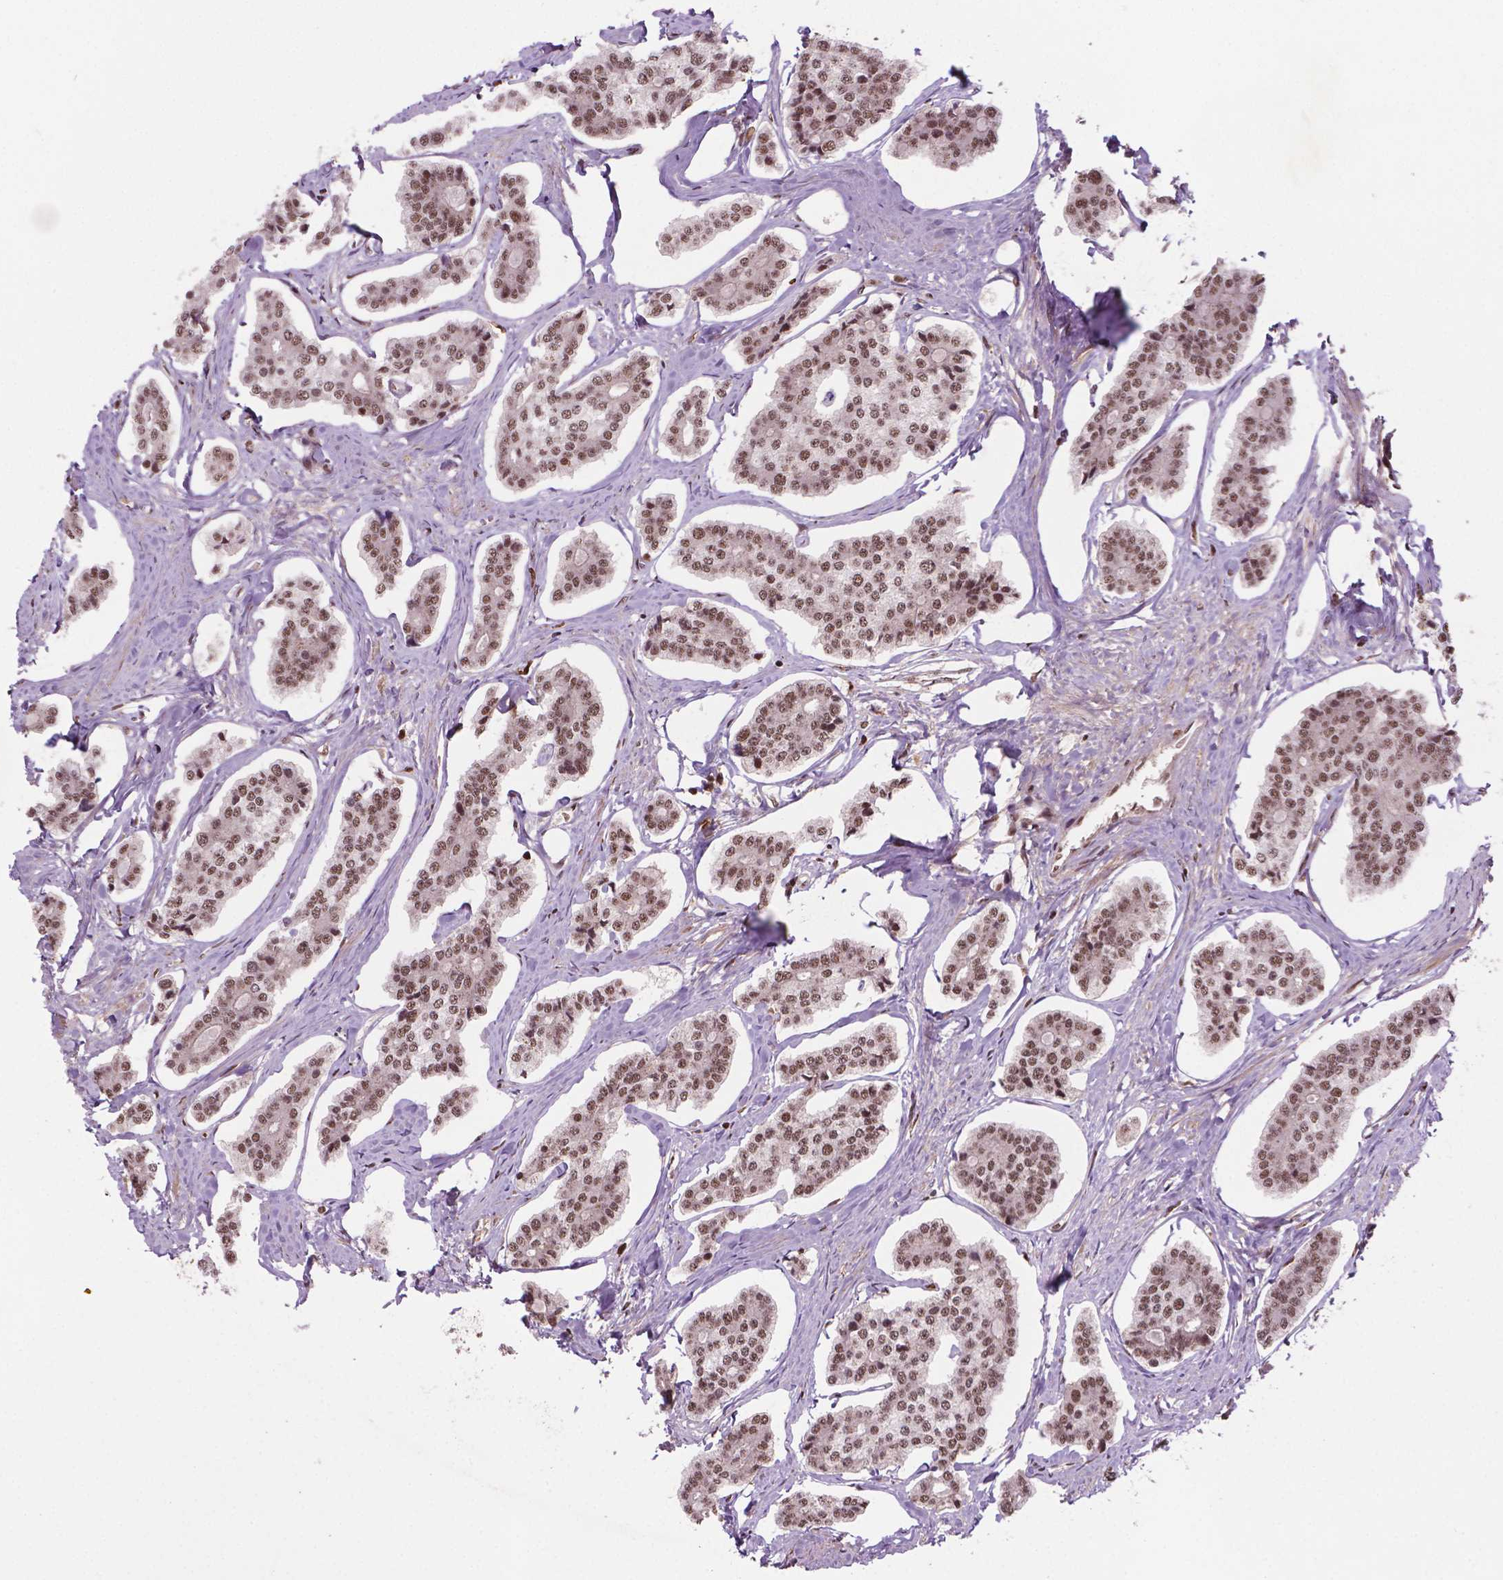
{"staining": {"intensity": "moderate", "quantity": ">75%", "location": "nuclear"}, "tissue": "carcinoid", "cell_type": "Tumor cells", "image_type": "cancer", "snomed": [{"axis": "morphology", "description": "Carcinoid, malignant, NOS"}, {"axis": "topography", "description": "Small intestine"}], "caption": "Moderate nuclear staining for a protein is present in about >75% of tumor cells of malignant carcinoid using IHC.", "gene": "SIRT6", "patient": {"sex": "female", "age": 65}}